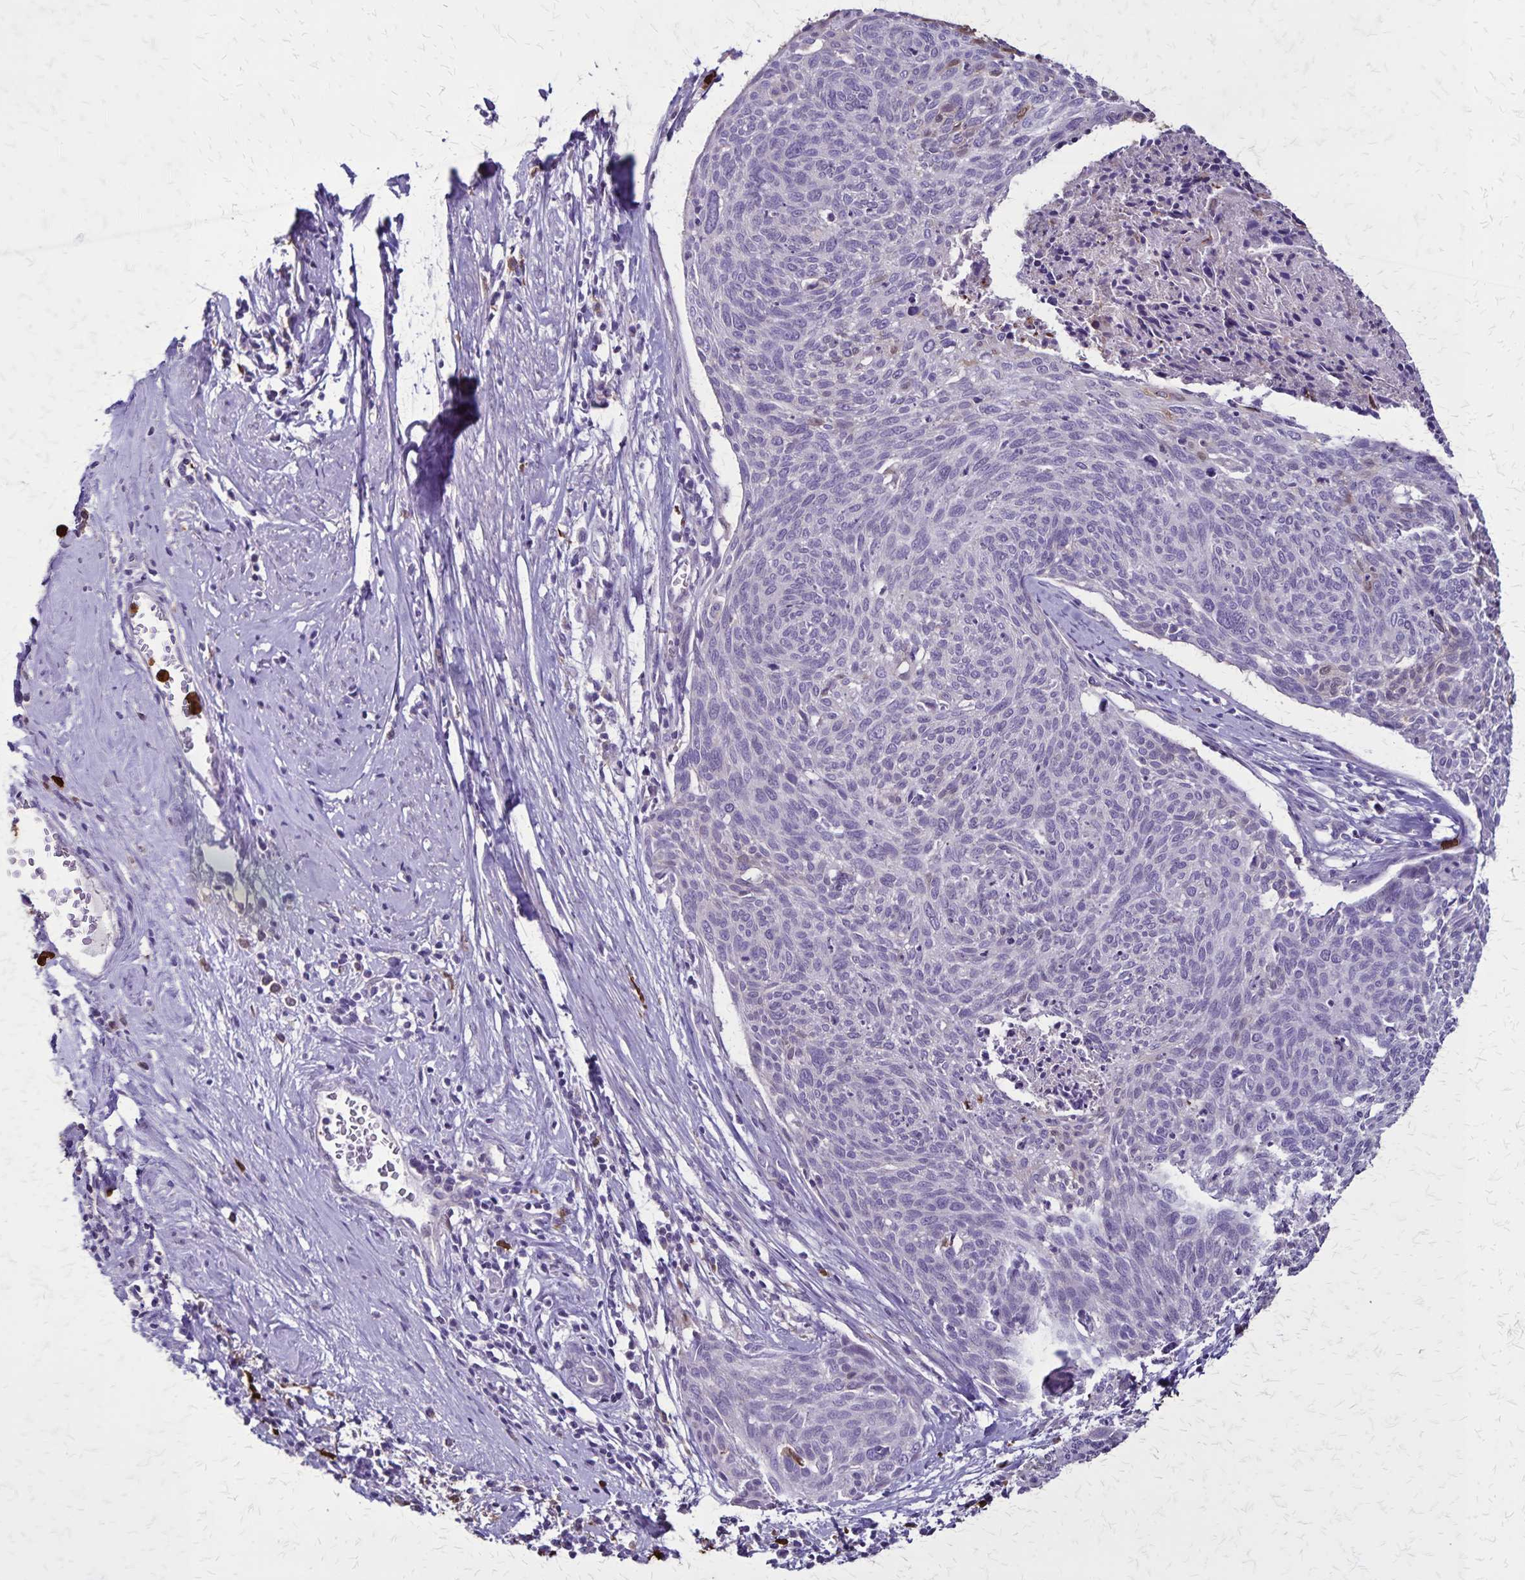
{"staining": {"intensity": "negative", "quantity": "none", "location": "none"}, "tissue": "cervical cancer", "cell_type": "Tumor cells", "image_type": "cancer", "snomed": [{"axis": "morphology", "description": "Squamous cell carcinoma, NOS"}, {"axis": "topography", "description": "Cervix"}], "caption": "Immunohistochemical staining of human squamous cell carcinoma (cervical) exhibits no significant positivity in tumor cells.", "gene": "ULBP3", "patient": {"sex": "female", "age": 49}}